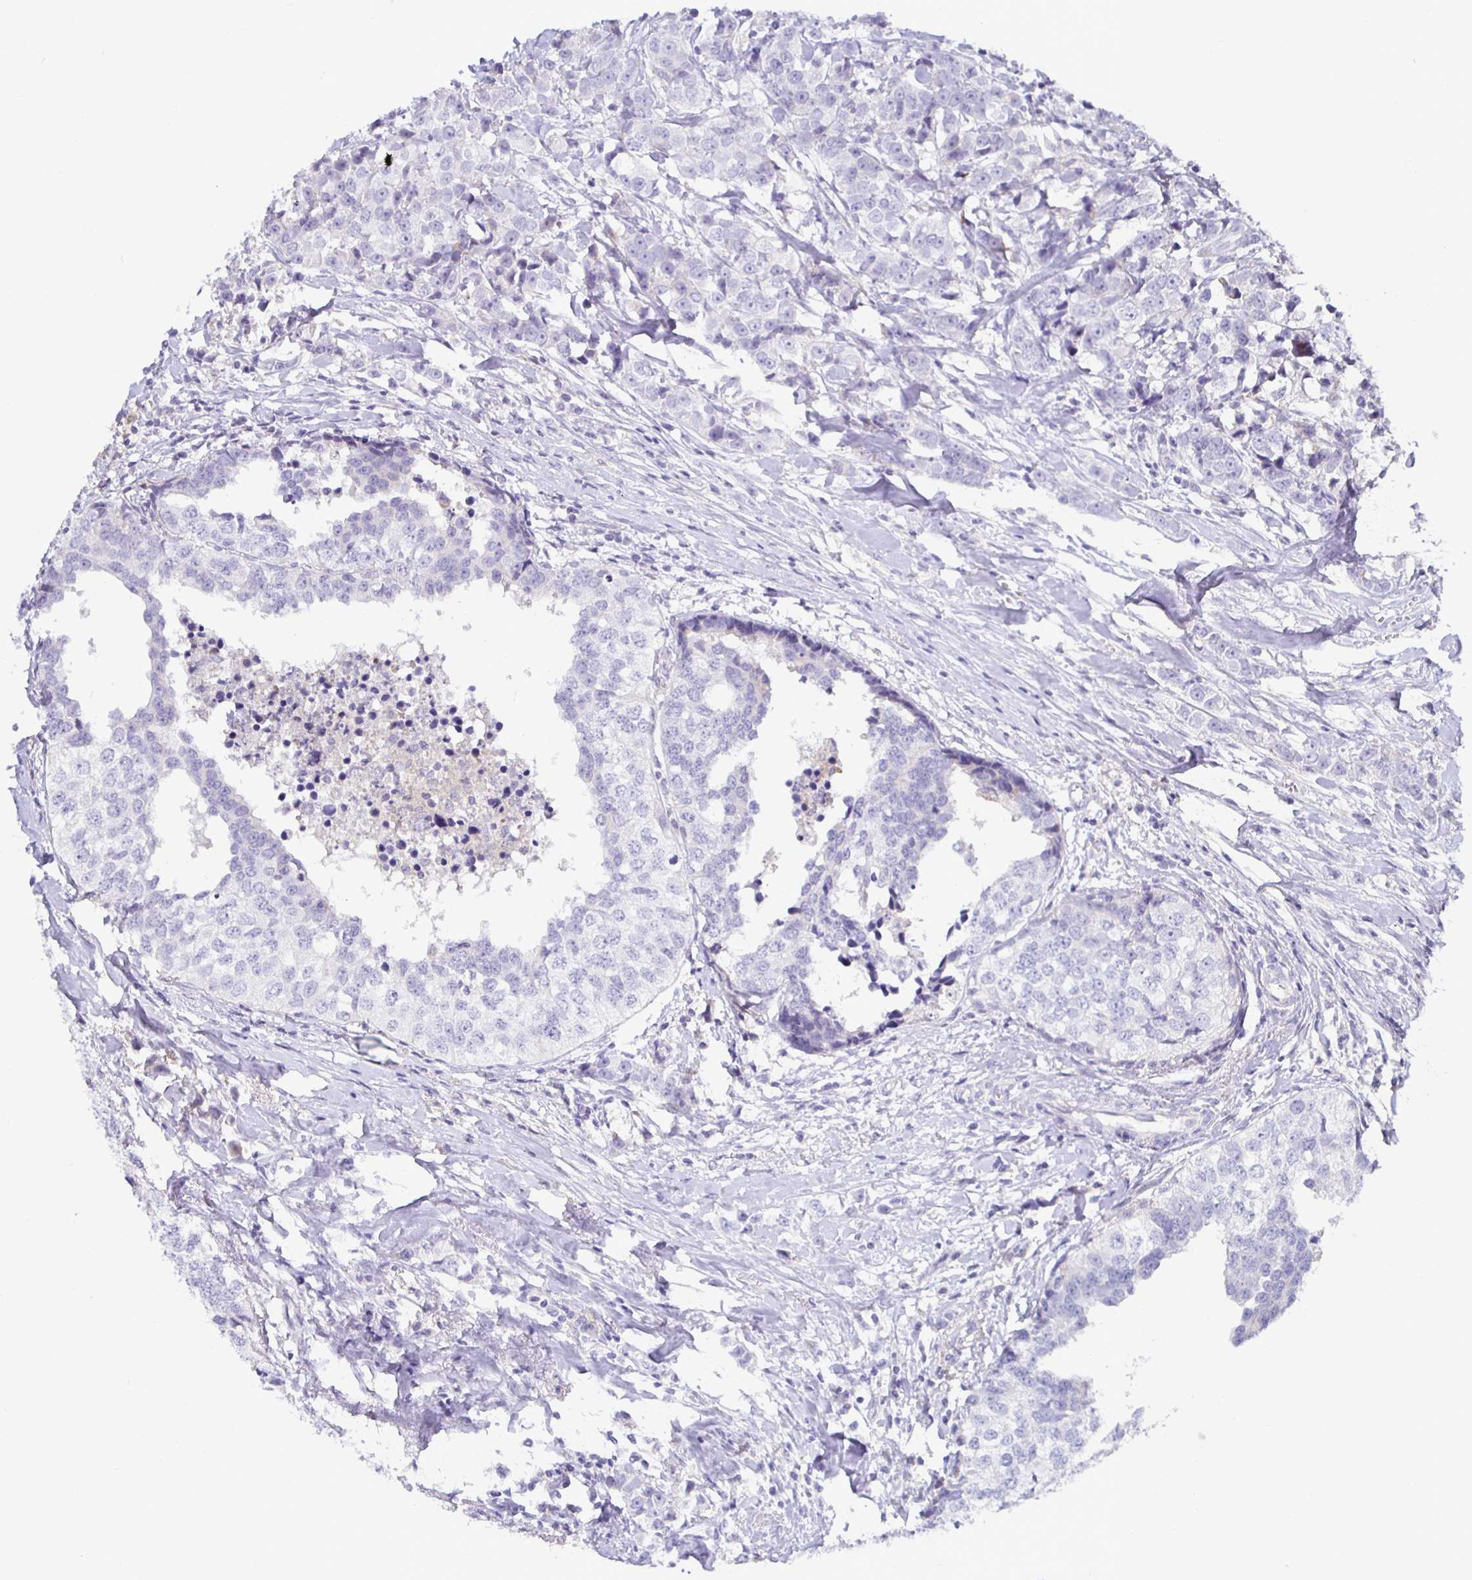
{"staining": {"intensity": "negative", "quantity": "none", "location": "none"}, "tissue": "breast cancer", "cell_type": "Tumor cells", "image_type": "cancer", "snomed": [{"axis": "morphology", "description": "Duct carcinoma"}, {"axis": "topography", "description": "Breast"}], "caption": "Immunohistochemistry histopathology image of neoplastic tissue: human breast invasive ductal carcinoma stained with DAB (3,3'-diaminobenzidine) exhibits no significant protein positivity in tumor cells. The staining is performed using DAB brown chromogen with nuclei counter-stained in using hematoxylin.", "gene": "SIRPA", "patient": {"sex": "female", "age": 80}}